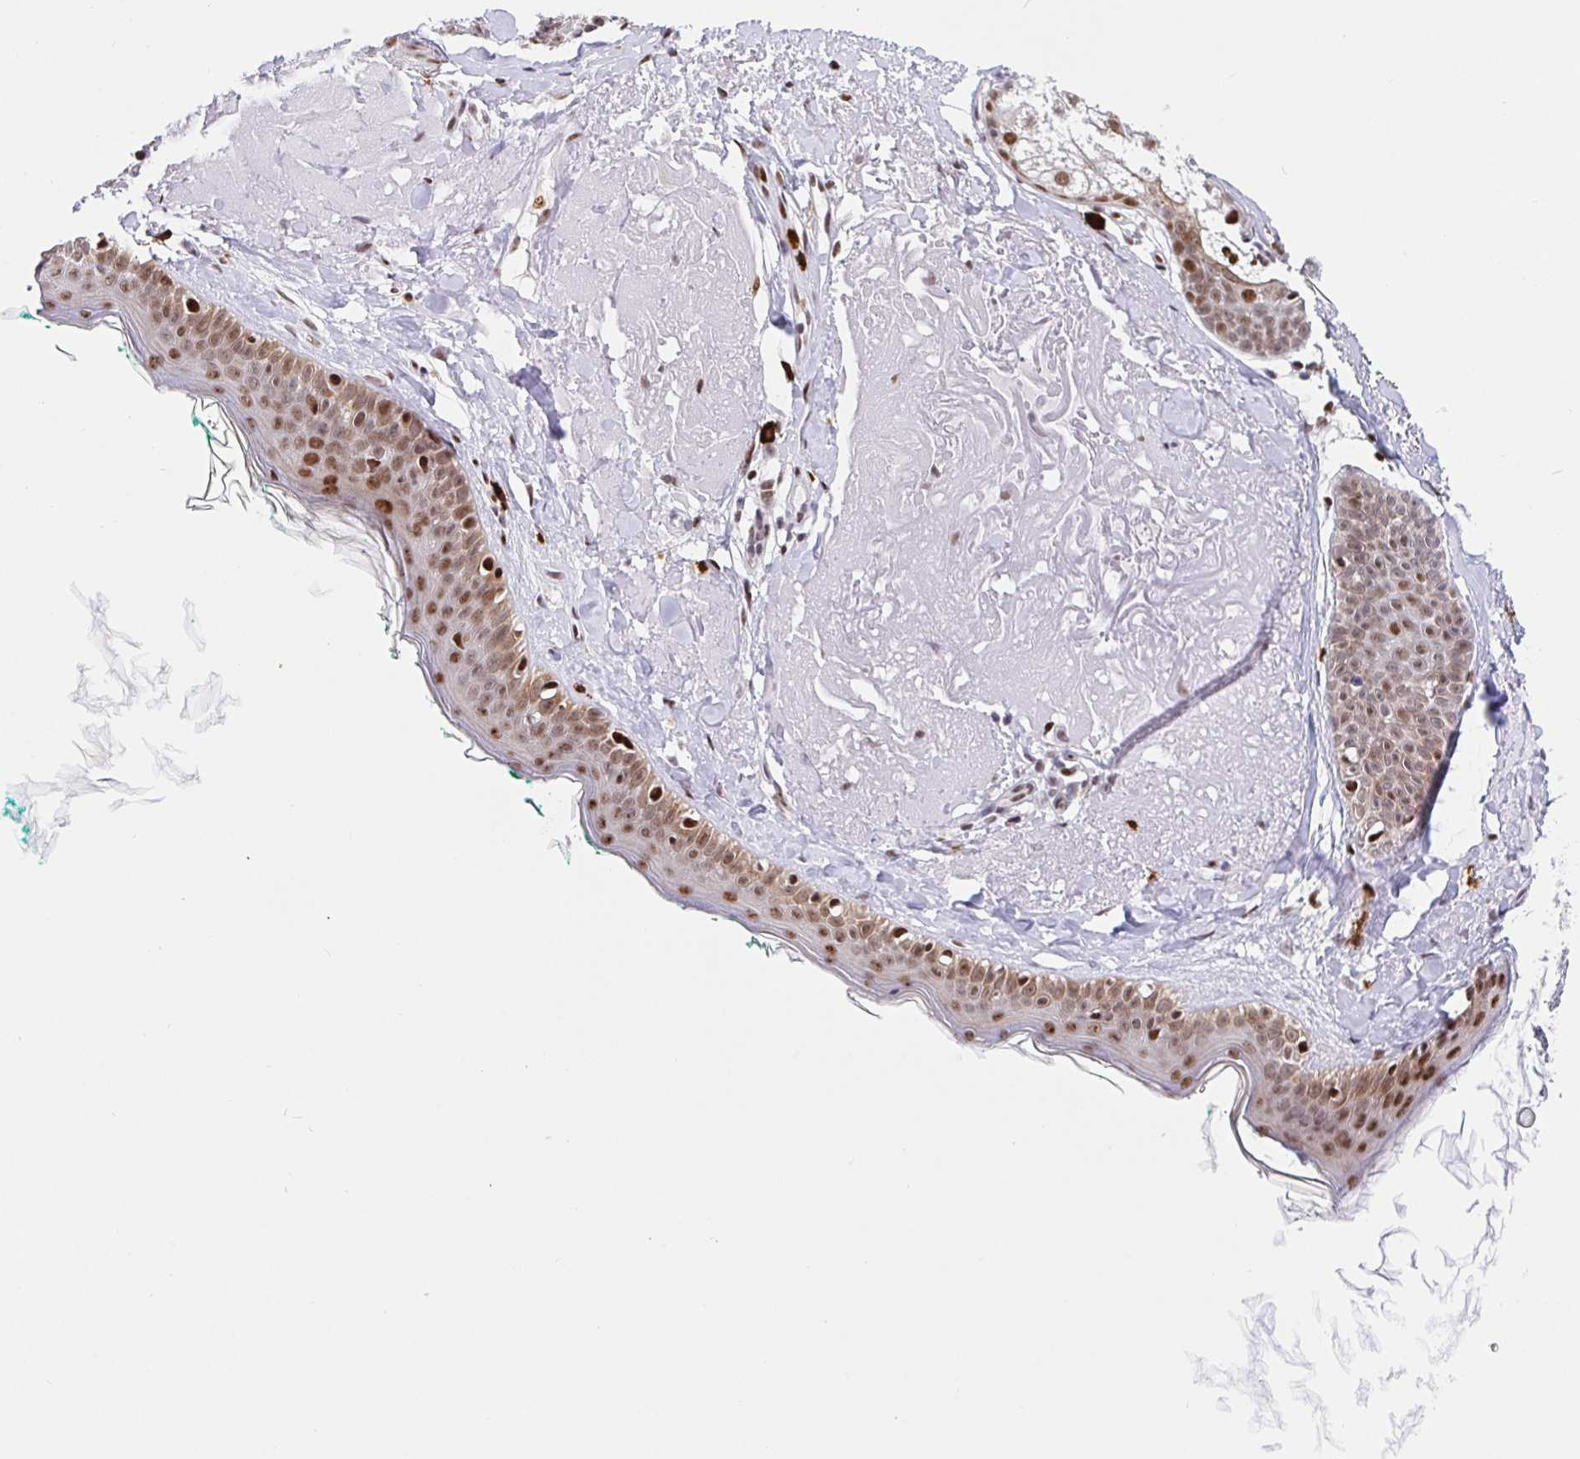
{"staining": {"intensity": "moderate", "quantity": ">75%", "location": "nuclear"}, "tissue": "skin", "cell_type": "Fibroblasts", "image_type": "normal", "snomed": [{"axis": "morphology", "description": "Normal tissue, NOS"}, {"axis": "topography", "description": "Skin"}], "caption": "Benign skin was stained to show a protein in brown. There is medium levels of moderate nuclear expression in about >75% of fibroblasts.", "gene": "SETD5", "patient": {"sex": "male", "age": 73}}